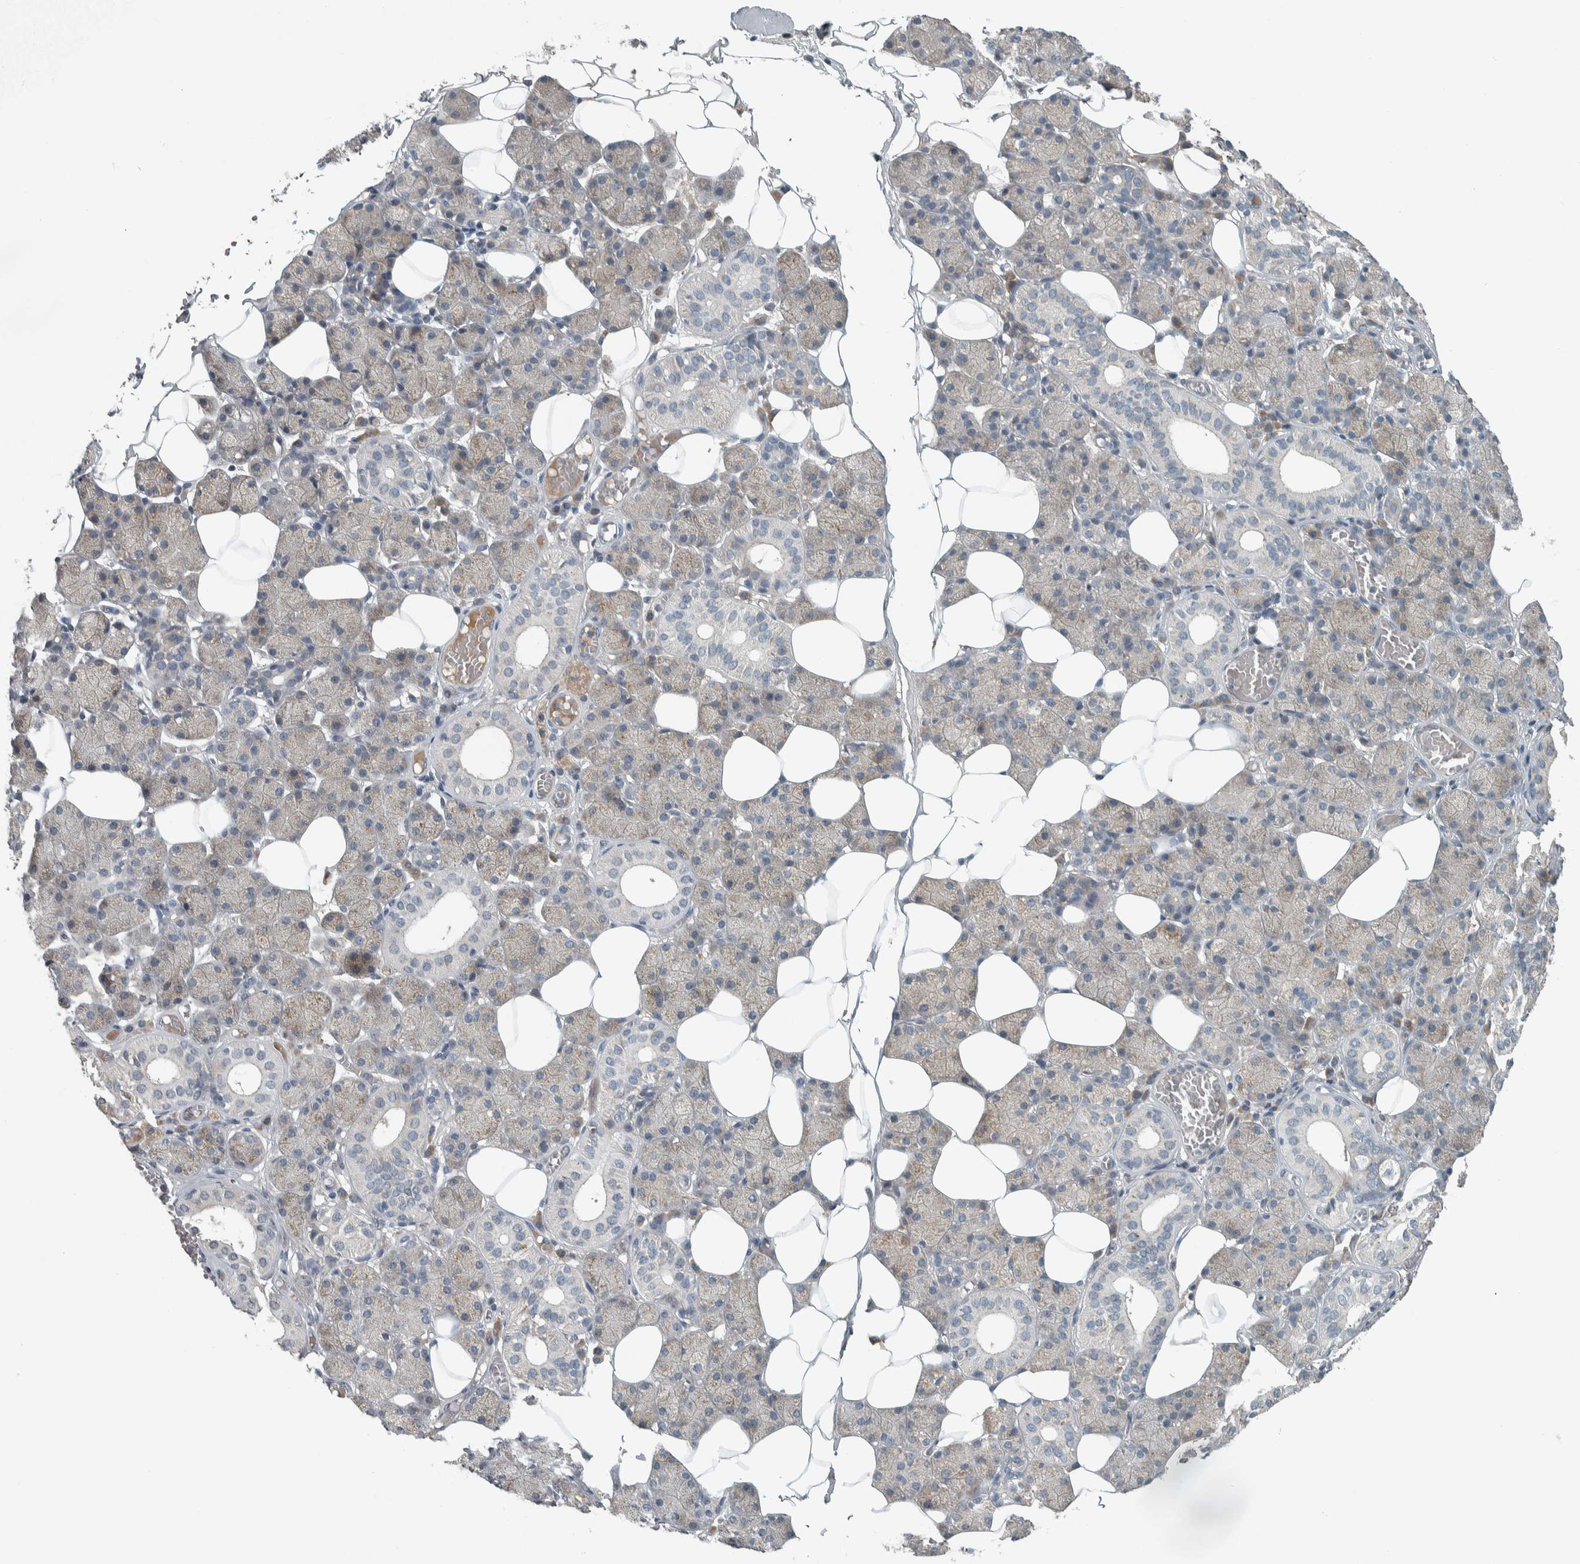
{"staining": {"intensity": "weak", "quantity": "<25%", "location": "cytoplasmic/membranous"}, "tissue": "salivary gland", "cell_type": "Glandular cells", "image_type": "normal", "snomed": [{"axis": "morphology", "description": "Normal tissue, NOS"}, {"axis": "topography", "description": "Salivary gland"}], "caption": "Salivary gland was stained to show a protein in brown. There is no significant positivity in glandular cells. (DAB (3,3'-diaminobenzidine) immunohistochemistry with hematoxylin counter stain).", "gene": "CLCN2", "patient": {"sex": "female", "age": 33}}